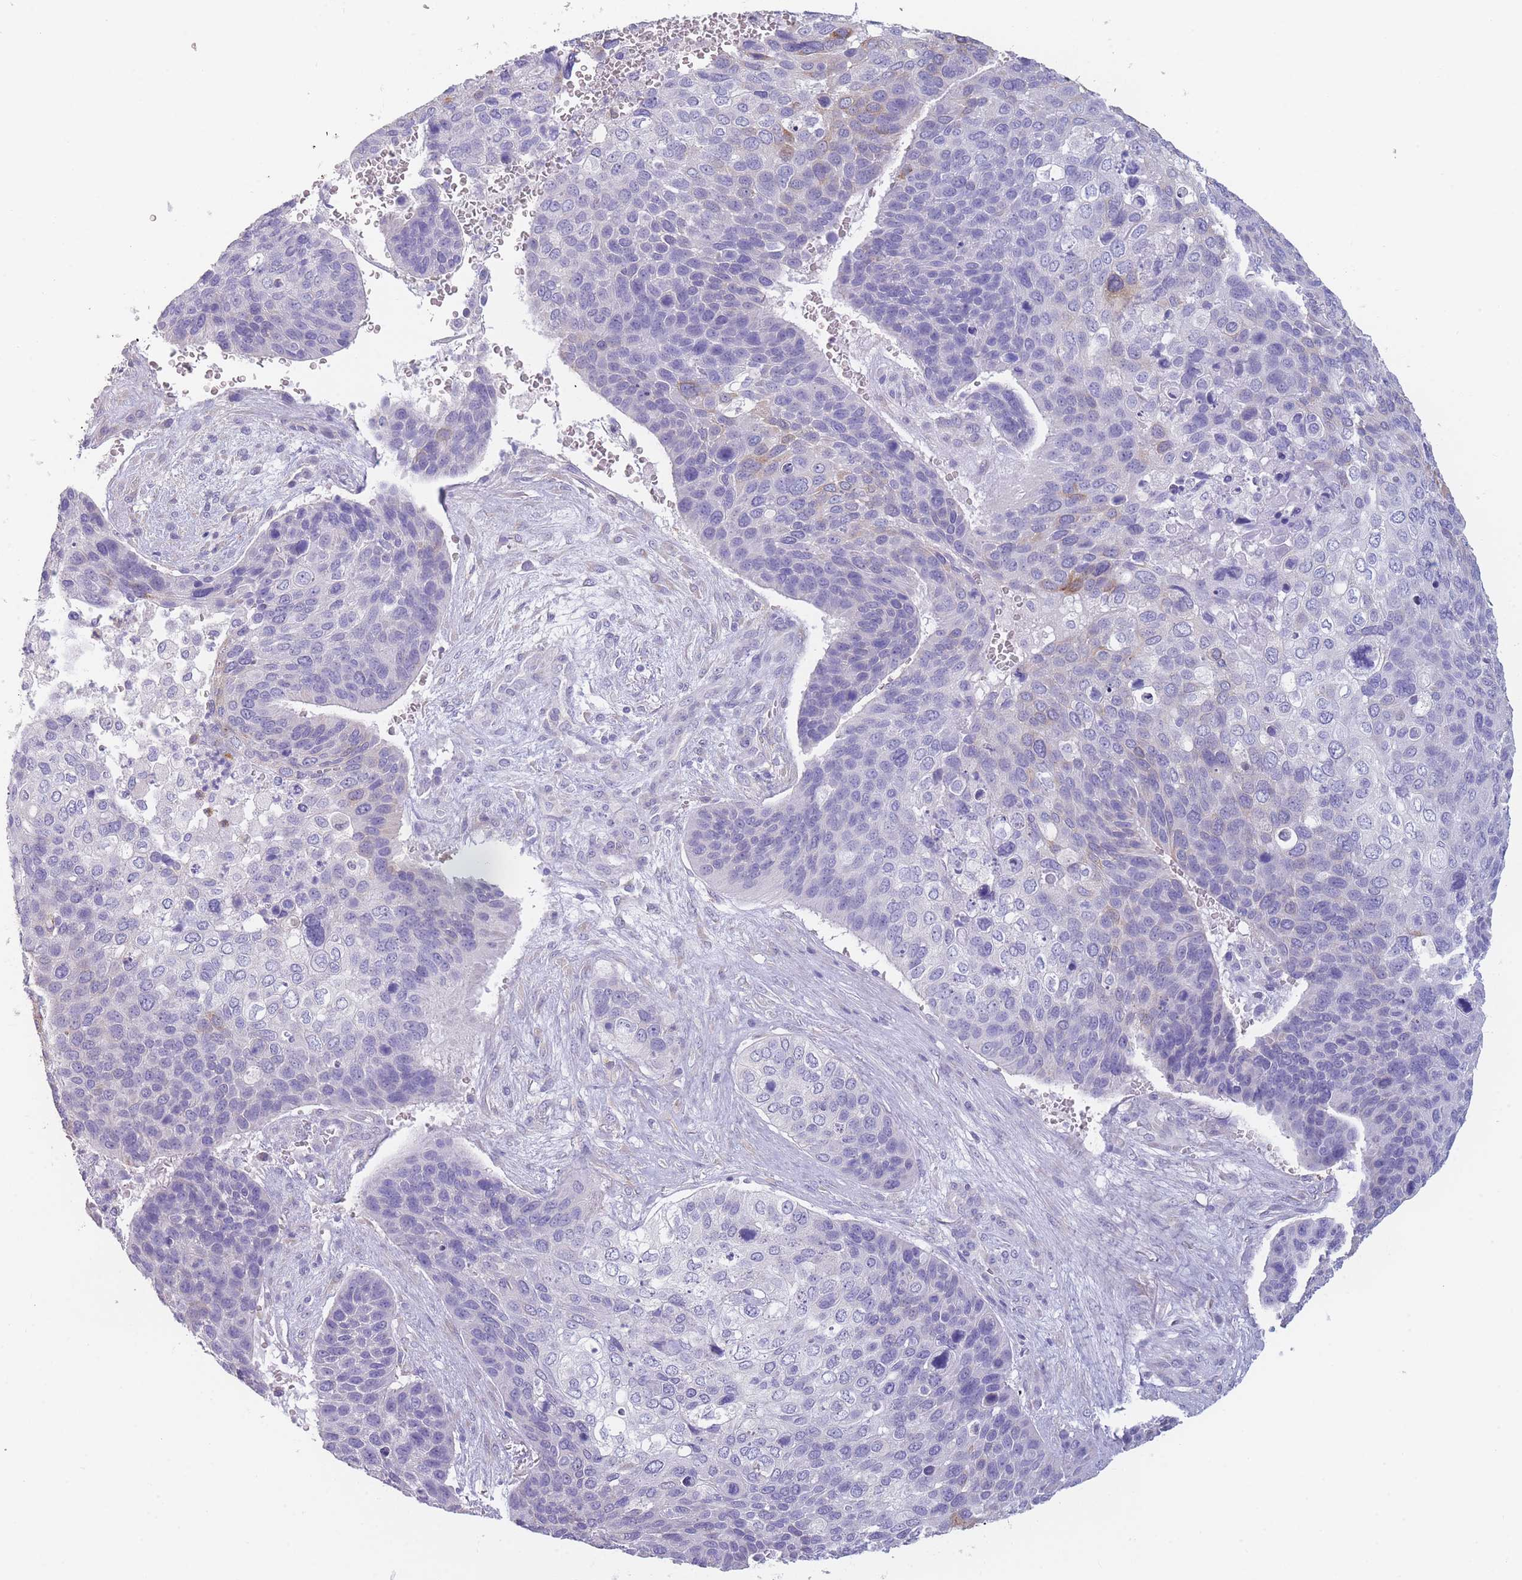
{"staining": {"intensity": "weak", "quantity": "<25%", "location": "cytoplasmic/membranous"}, "tissue": "skin cancer", "cell_type": "Tumor cells", "image_type": "cancer", "snomed": [{"axis": "morphology", "description": "Basal cell carcinoma"}, {"axis": "topography", "description": "Skin"}], "caption": "An immunohistochemistry histopathology image of basal cell carcinoma (skin) is shown. There is no staining in tumor cells of basal cell carcinoma (skin). (DAB IHC visualized using brightfield microscopy, high magnification).", "gene": "ZNF627", "patient": {"sex": "female", "age": 74}}